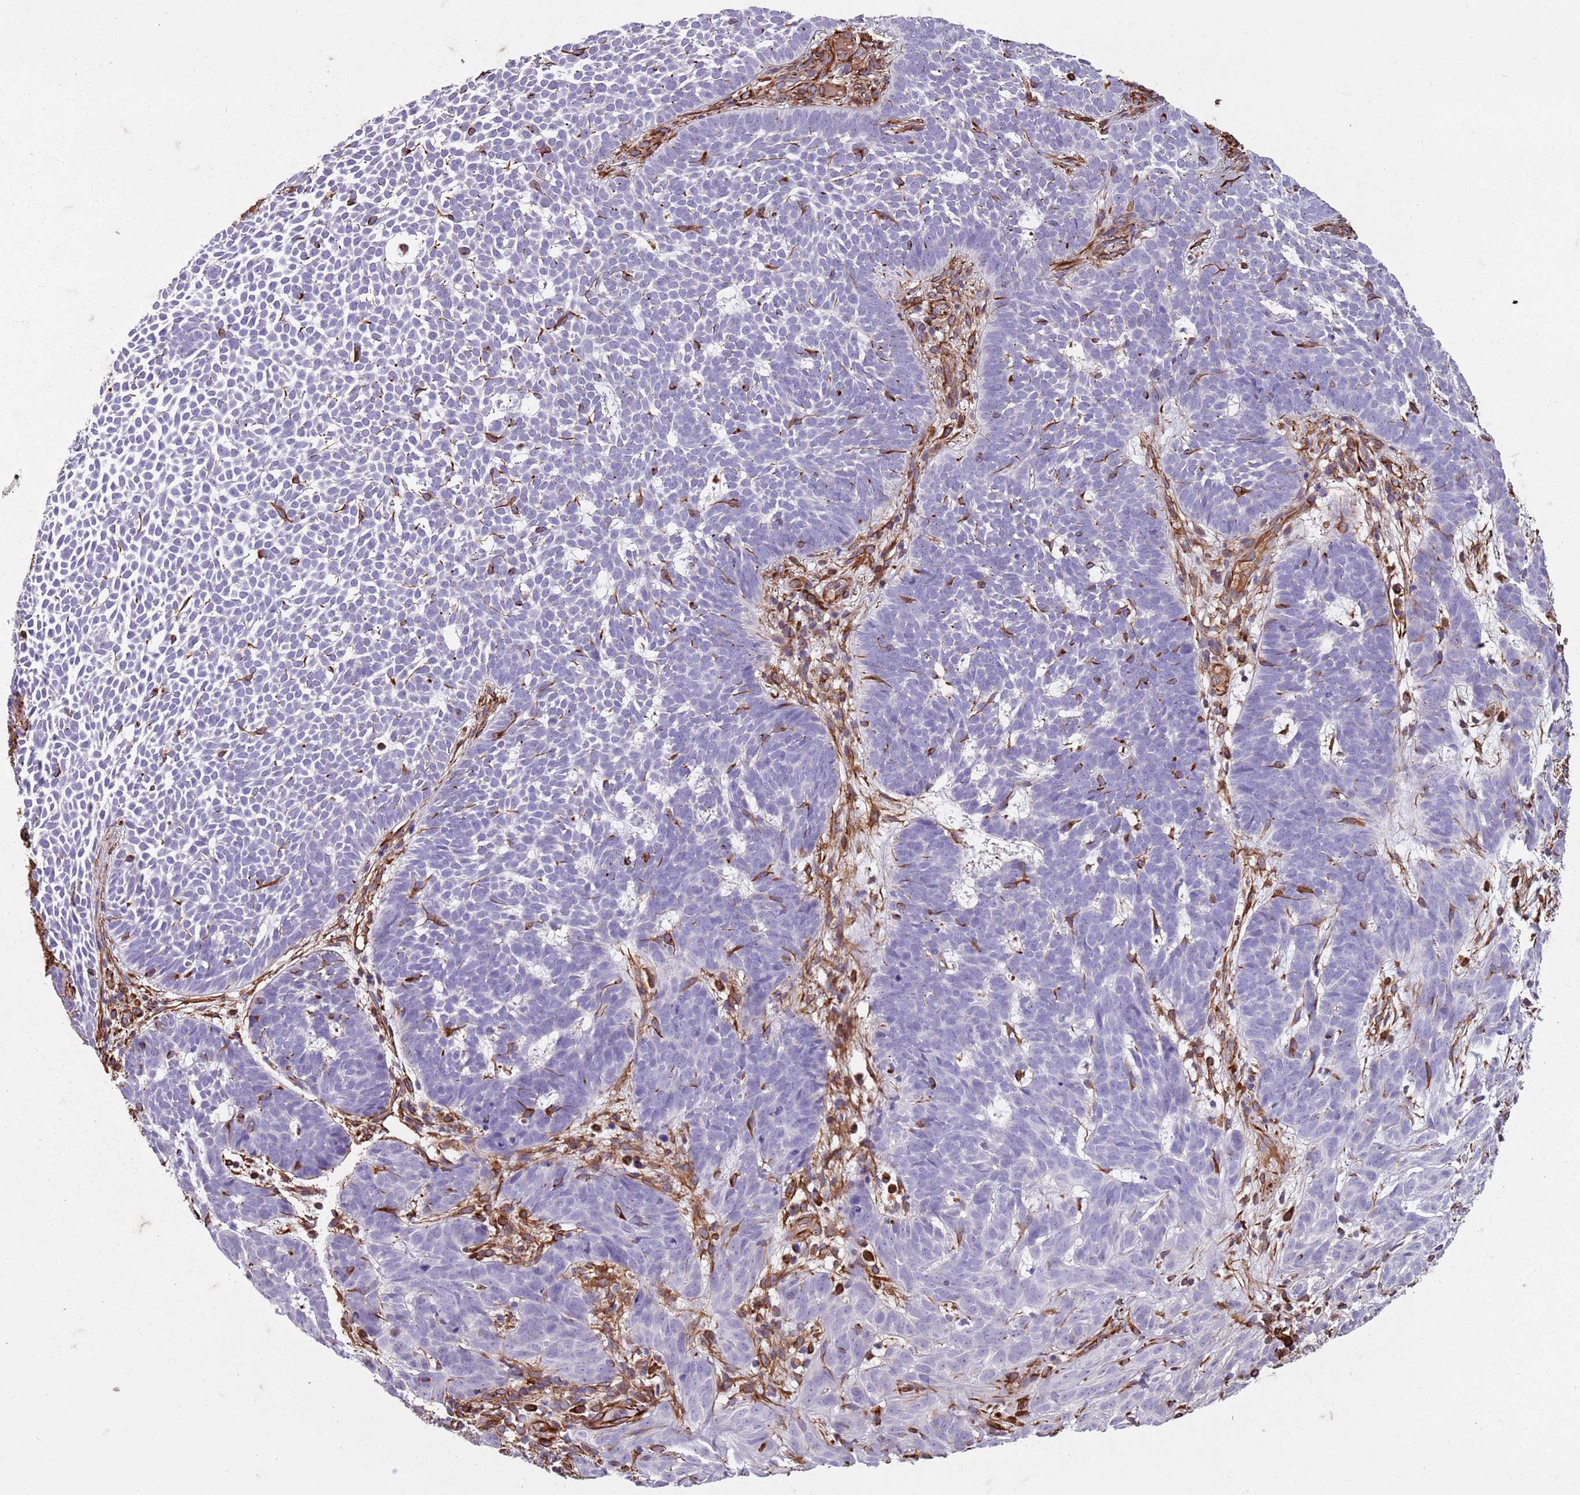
{"staining": {"intensity": "negative", "quantity": "none", "location": "none"}, "tissue": "skin cancer", "cell_type": "Tumor cells", "image_type": "cancer", "snomed": [{"axis": "morphology", "description": "Basal cell carcinoma"}, {"axis": "topography", "description": "Skin"}], "caption": "IHC photomicrograph of human skin basal cell carcinoma stained for a protein (brown), which displays no staining in tumor cells.", "gene": "TAS2R38", "patient": {"sex": "female", "age": 78}}